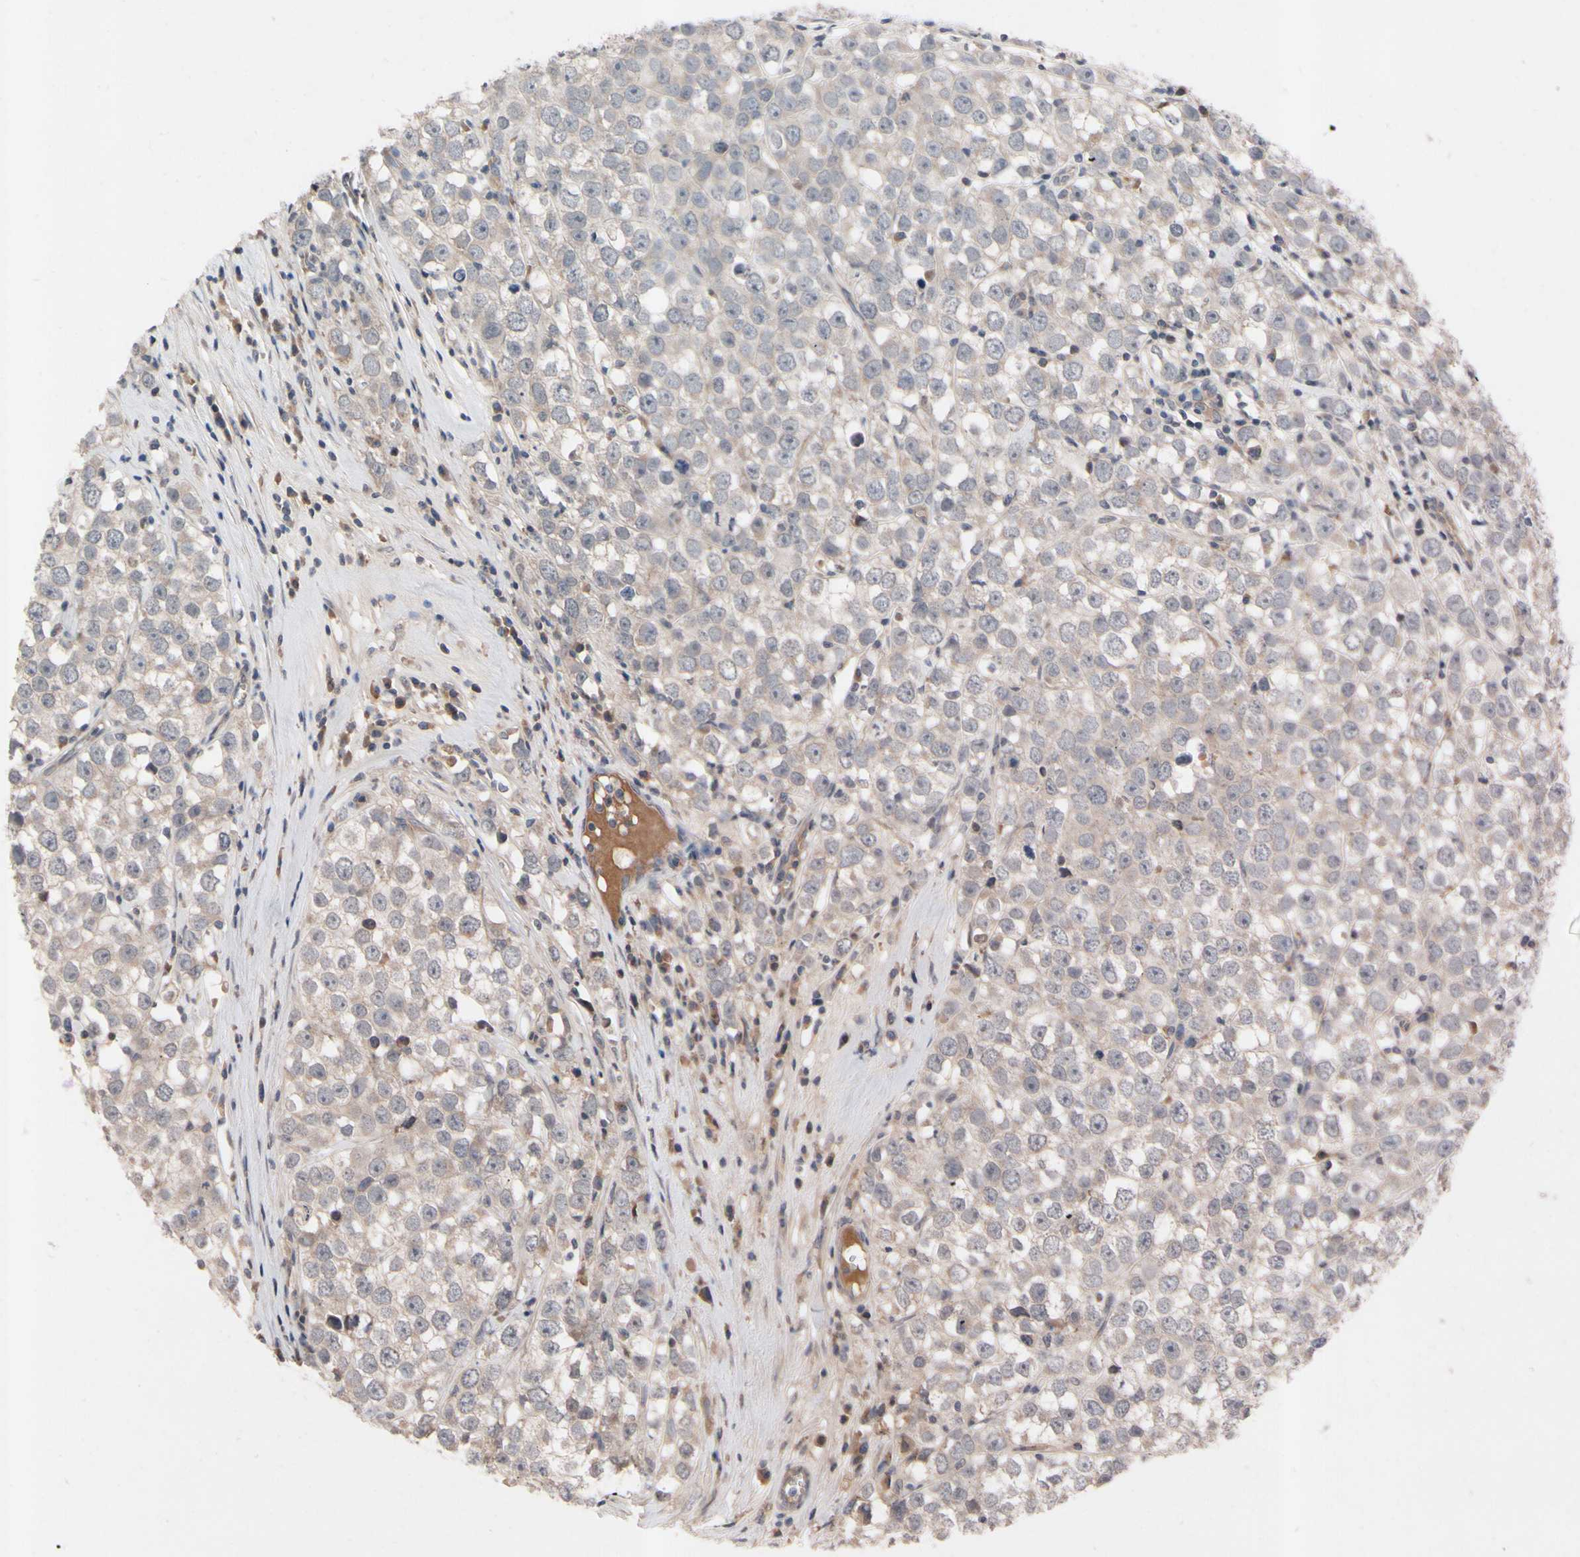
{"staining": {"intensity": "weak", "quantity": "25%-75%", "location": "cytoplasmic/membranous"}, "tissue": "testis cancer", "cell_type": "Tumor cells", "image_type": "cancer", "snomed": [{"axis": "morphology", "description": "Seminoma, NOS"}, {"axis": "morphology", "description": "Carcinoma, Embryonal, NOS"}, {"axis": "topography", "description": "Testis"}], "caption": "This is an image of immunohistochemistry staining of testis embryonal carcinoma, which shows weak positivity in the cytoplasmic/membranous of tumor cells.", "gene": "ICAM5", "patient": {"sex": "male", "age": 52}}